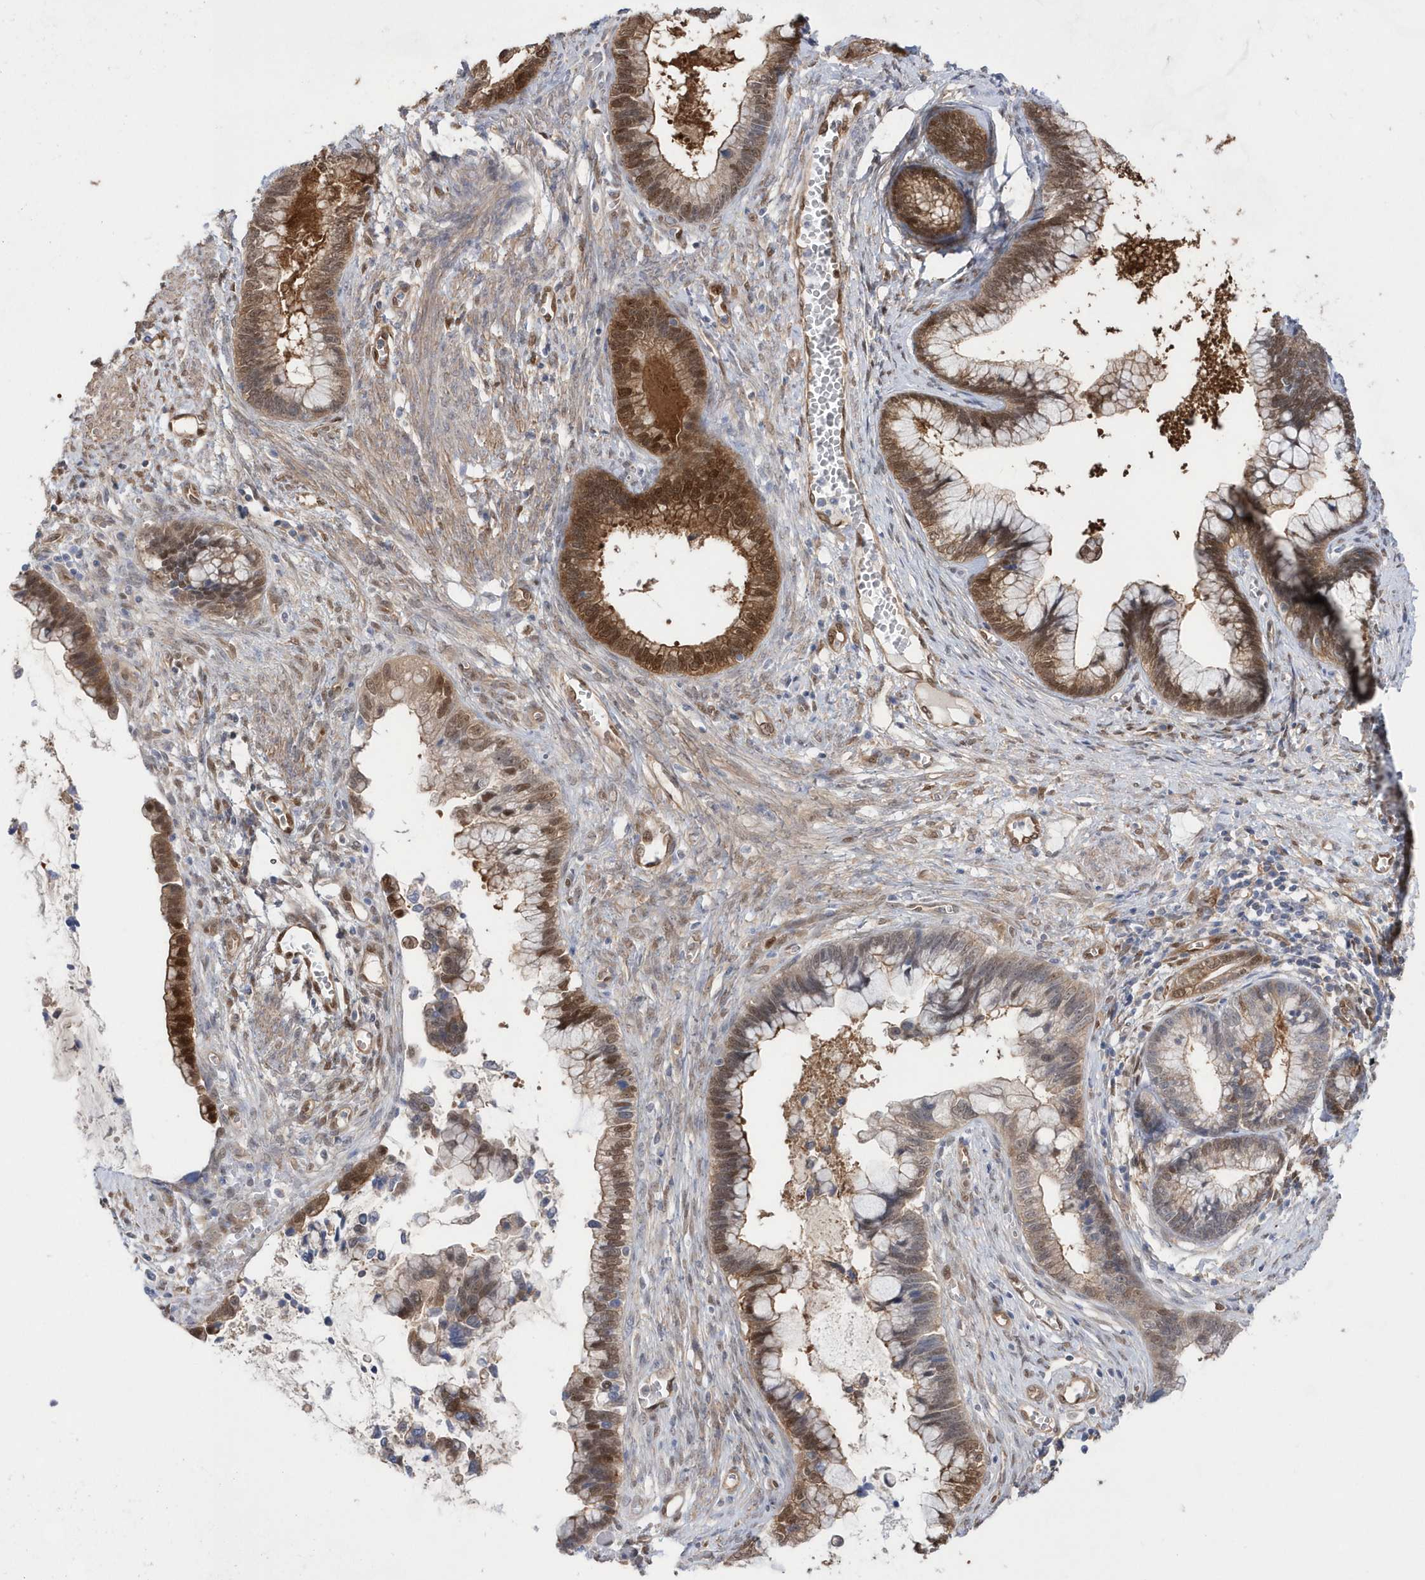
{"staining": {"intensity": "moderate", "quantity": ">75%", "location": "cytoplasmic/membranous,nuclear"}, "tissue": "cervical cancer", "cell_type": "Tumor cells", "image_type": "cancer", "snomed": [{"axis": "morphology", "description": "Adenocarcinoma, NOS"}, {"axis": "topography", "description": "Cervix"}], "caption": "Immunohistochemical staining of adenocarcinoma (cervical) reveals moderate cytoplasmic/membranous and nuclear protein positivity in about >75% of tumor cells.", "gene": "BDH2", "patient": {"sex": "female", "age": 44}}